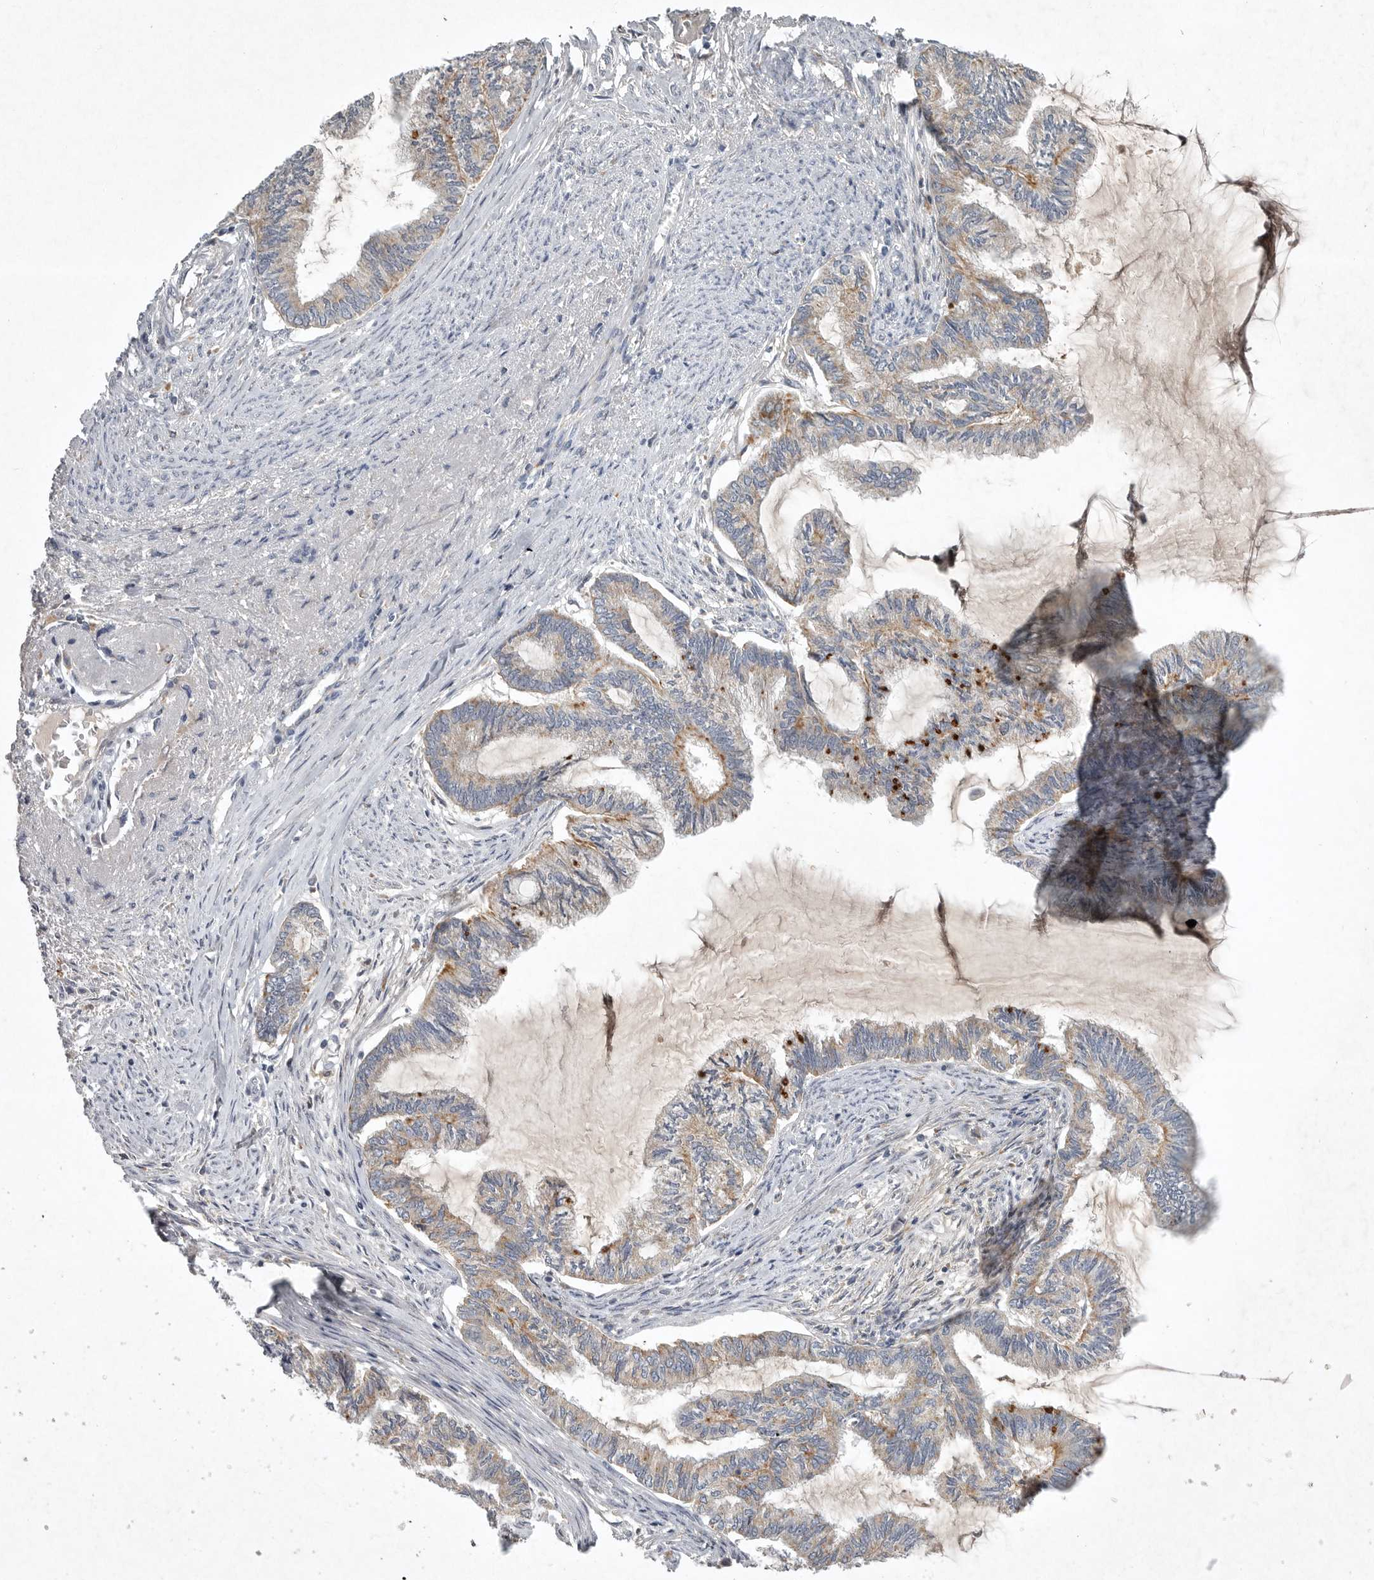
{"staining": {"intensity": "weak", "quantity": "25%-75%", "location": "cytoplasmic/membranous"}, "tissue": "endometrial cancer", "cell_type": "Tumor cells", "image_type": "cancer", "snomed": [{"axis": "morphology", "description": "Adenocarcinoma, NOS"}, {"axis": "topography", "description": "Endometrium"}], "caption": "Endometrial adenocarcinoma was stained to show a protein in brown. There is low levels of weak cytoplasmic/membranous expression in approximately 25%-75% of tumor cells. (IHC, brightfield microscopy, high magnification).", "gene": "LAMTOR3", "patient": {"sex": "female", "age": 86}}